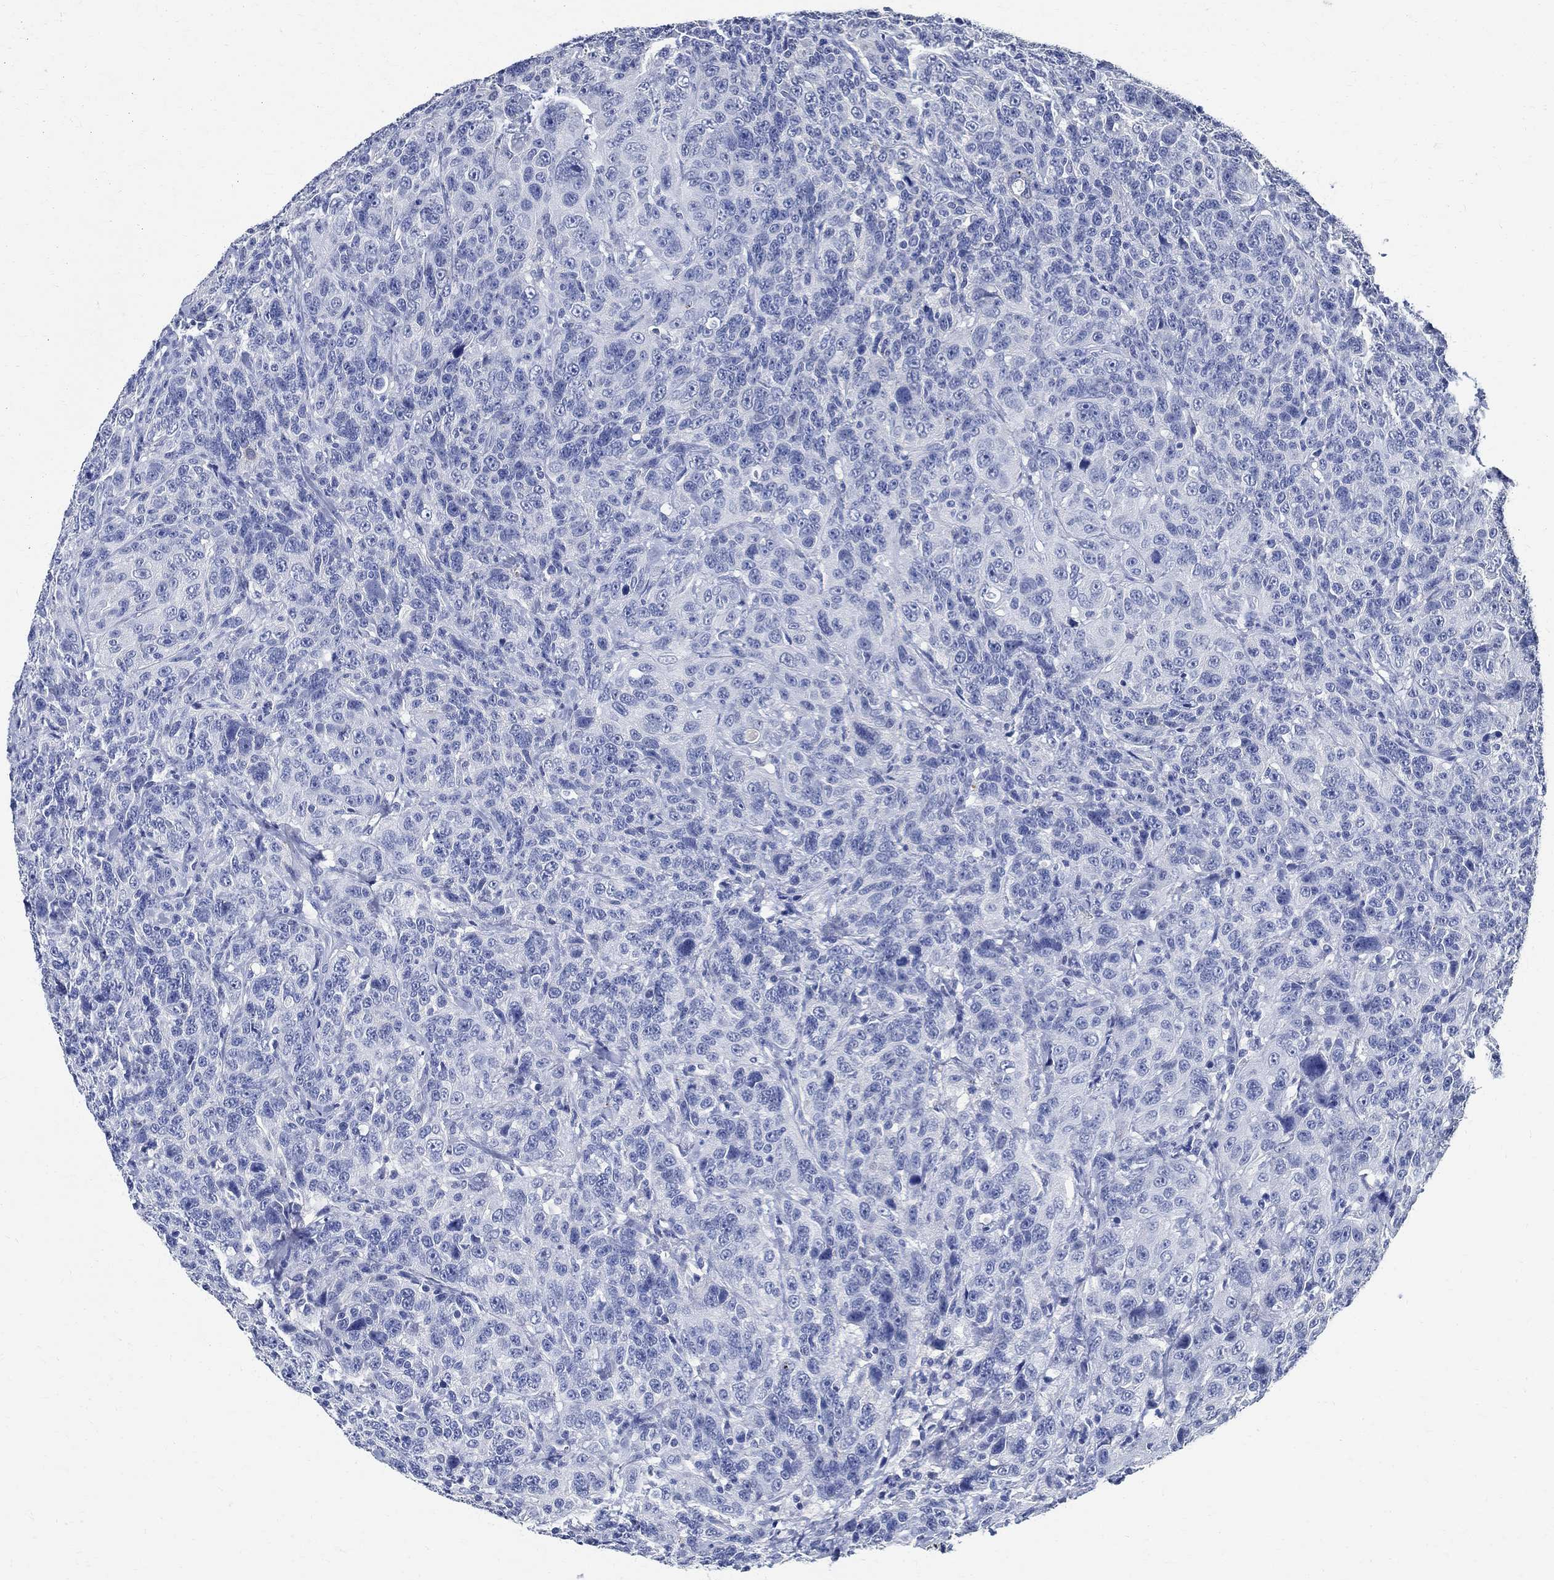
{"staining": {"intensity": "negative", "quantity": "none", "location": "none"}, "tissue": "urothelial cancer", "cell_type": "Tumor cells", "image_type": "cancer", "snomed": [{"axis": "morphology", "description": "Urothelial carcinoma, NOS"}, {"axis": "morphology", "description": "Urothelial carcinoma, High grade"}, {"axis": "topography", "description": "Urinary bladder"}], "caption": "Immunohistochemistry (IHC) of urothelial cancer reveals no positivity in tumor cells.", "gene": "TMEM221", "patient": {"sex": "female", "age": 73}}